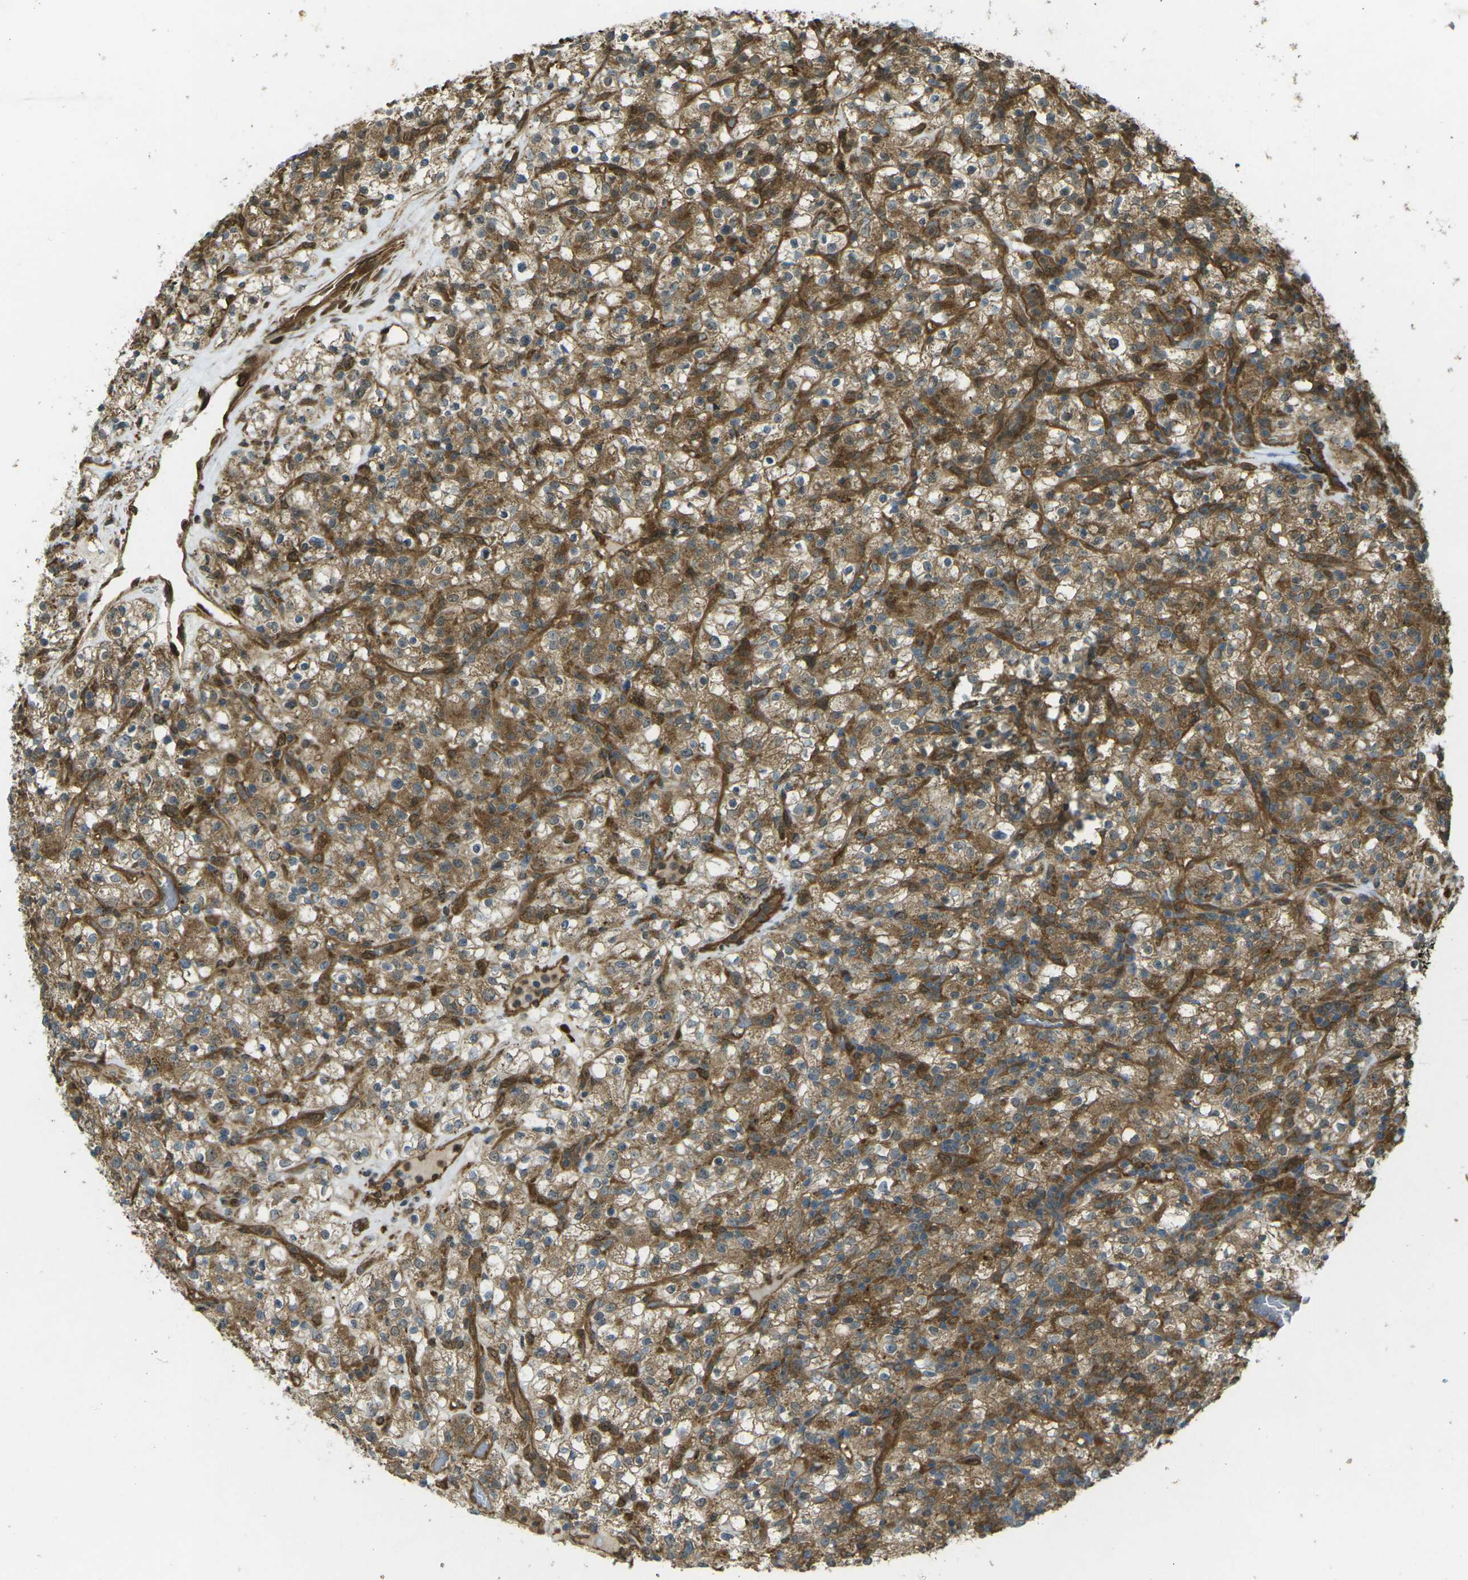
{"staining": {"intensity": "strong", "quantity": ">75%", "location": "cytoplasmic/membranous"}, "tissue": "renal cancer", "cell_type": "Tumor cells", "image_type": "cancer", "snomed": [{"axis": "morphology", "description": "Normal tissue, NOS"}, {"axis": "morphology", "description": "Adenocarcinoma, NOS"}, {"axis": "topography", "description": "Kidney"}], "caption": "Immunohistochemistry photomicrograph of adenocarcinoma (renal) stained for a protein (brown), which demonstrates high levels of strong cytoplasmic/membranous expression in about >75% of tumor cells.", "gene": "CHMP3", "patient": {"sex": "female", "age": 72}}